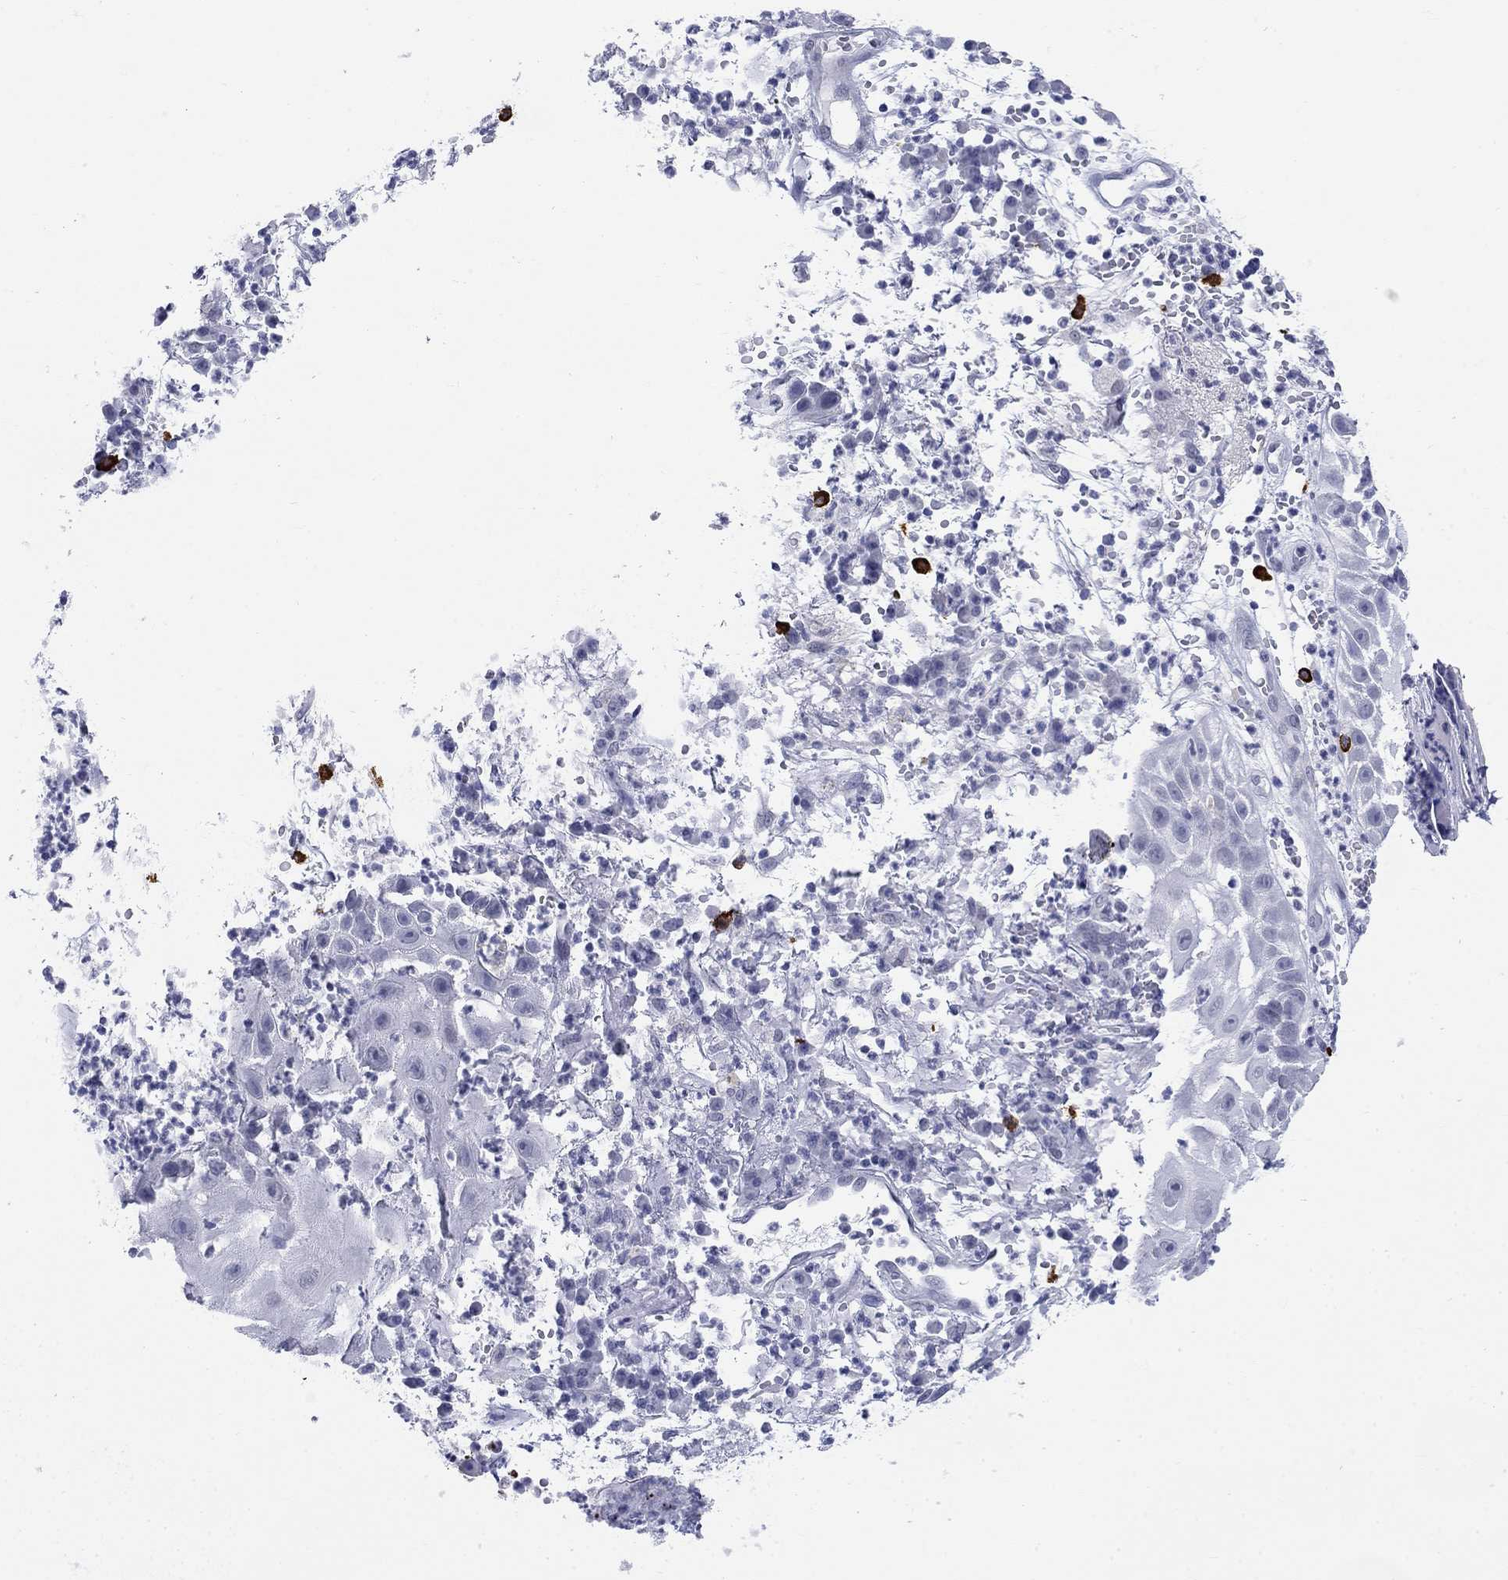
{"staining": {"intensity": "negative", "quantity": "none", "location": "none"}, "tissue": "skin cancer", "cell_type": "Tumor cells", "image_type": "cancer", "snomed": [{"axis": "morphology", "description": "Normal tissue, NOS"}, {"axis": "morphology", "description": "Squamous cell carcinoma, NOS"}, {"axis": "topography", "description": "Skin"}], "caption": "Photomicrograph shows no significant protein positivity in tumor cells of squamous cell carcinoma (skin).", "gene": "ECEL1", "patient": {"sex": "male", "age": 79}}